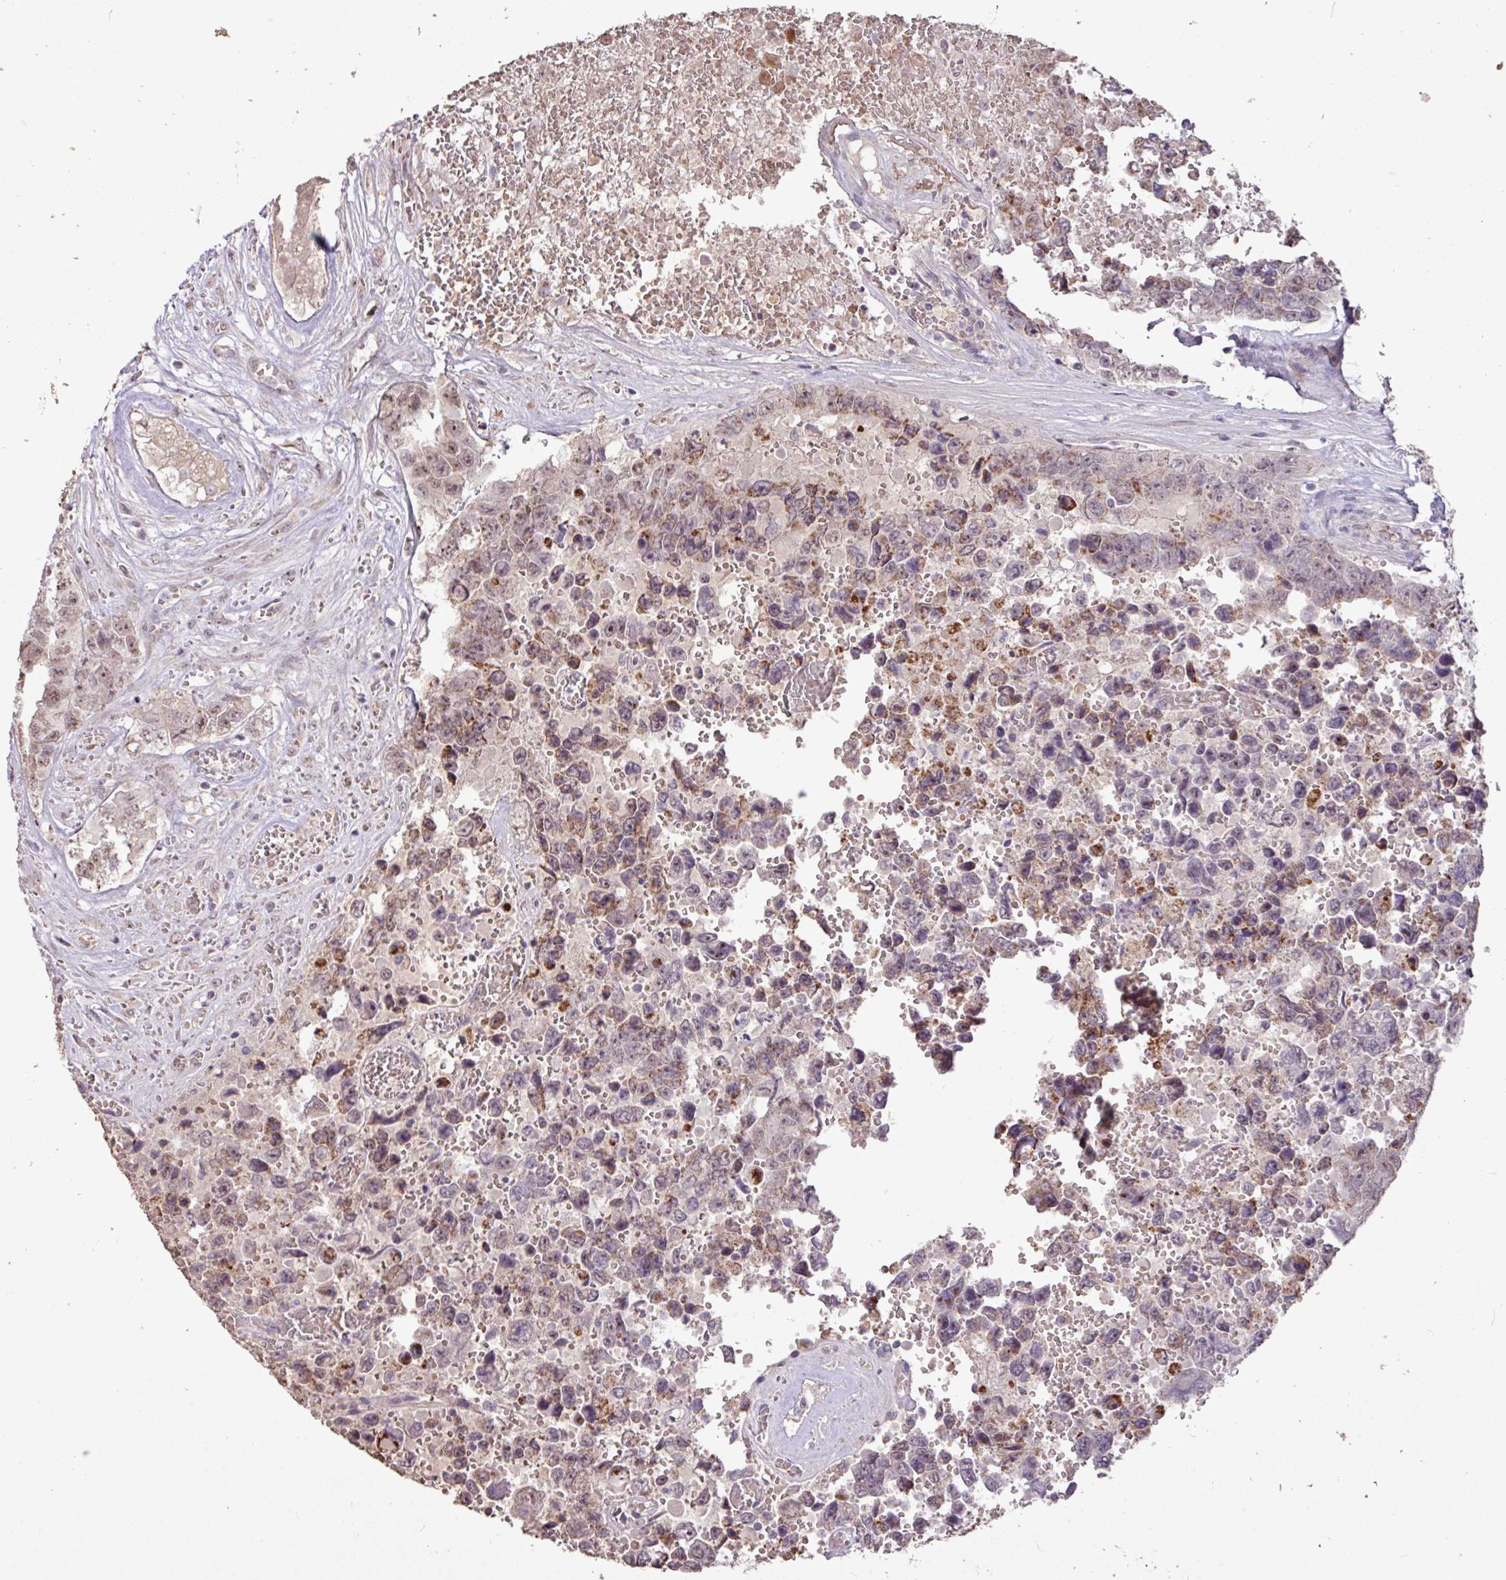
{"staining": {"intensity": "moderate", "quantity": "25%-75%", "location": "cytoplasmic/membranous,nuclear"}, "tissue": "testis cancer", "cell_type": "Tumor cells", "image_type": "cancer", "snomed": [{"axis": "morphology", "description": "Normal tissue, NOS"}, {"axis": "morphology", "description": "Carcinoma, Embryonal, NOS"}, {"axis": "topography", "description": "Testis"}, {"axis": "topography", "description": "Epididymis"}], "caption": "Immunohistochemistry (IHC) histopathology image of human embryonal carcinoma (testis) stained for a protein (brown), which shows medium levels of moderate cytoplasmic/membranous and nuclear expression in about 25%-75% of tumor cells.", "gene": "L3MBTL3", "patient": {"sex": "male", "age": 25}}